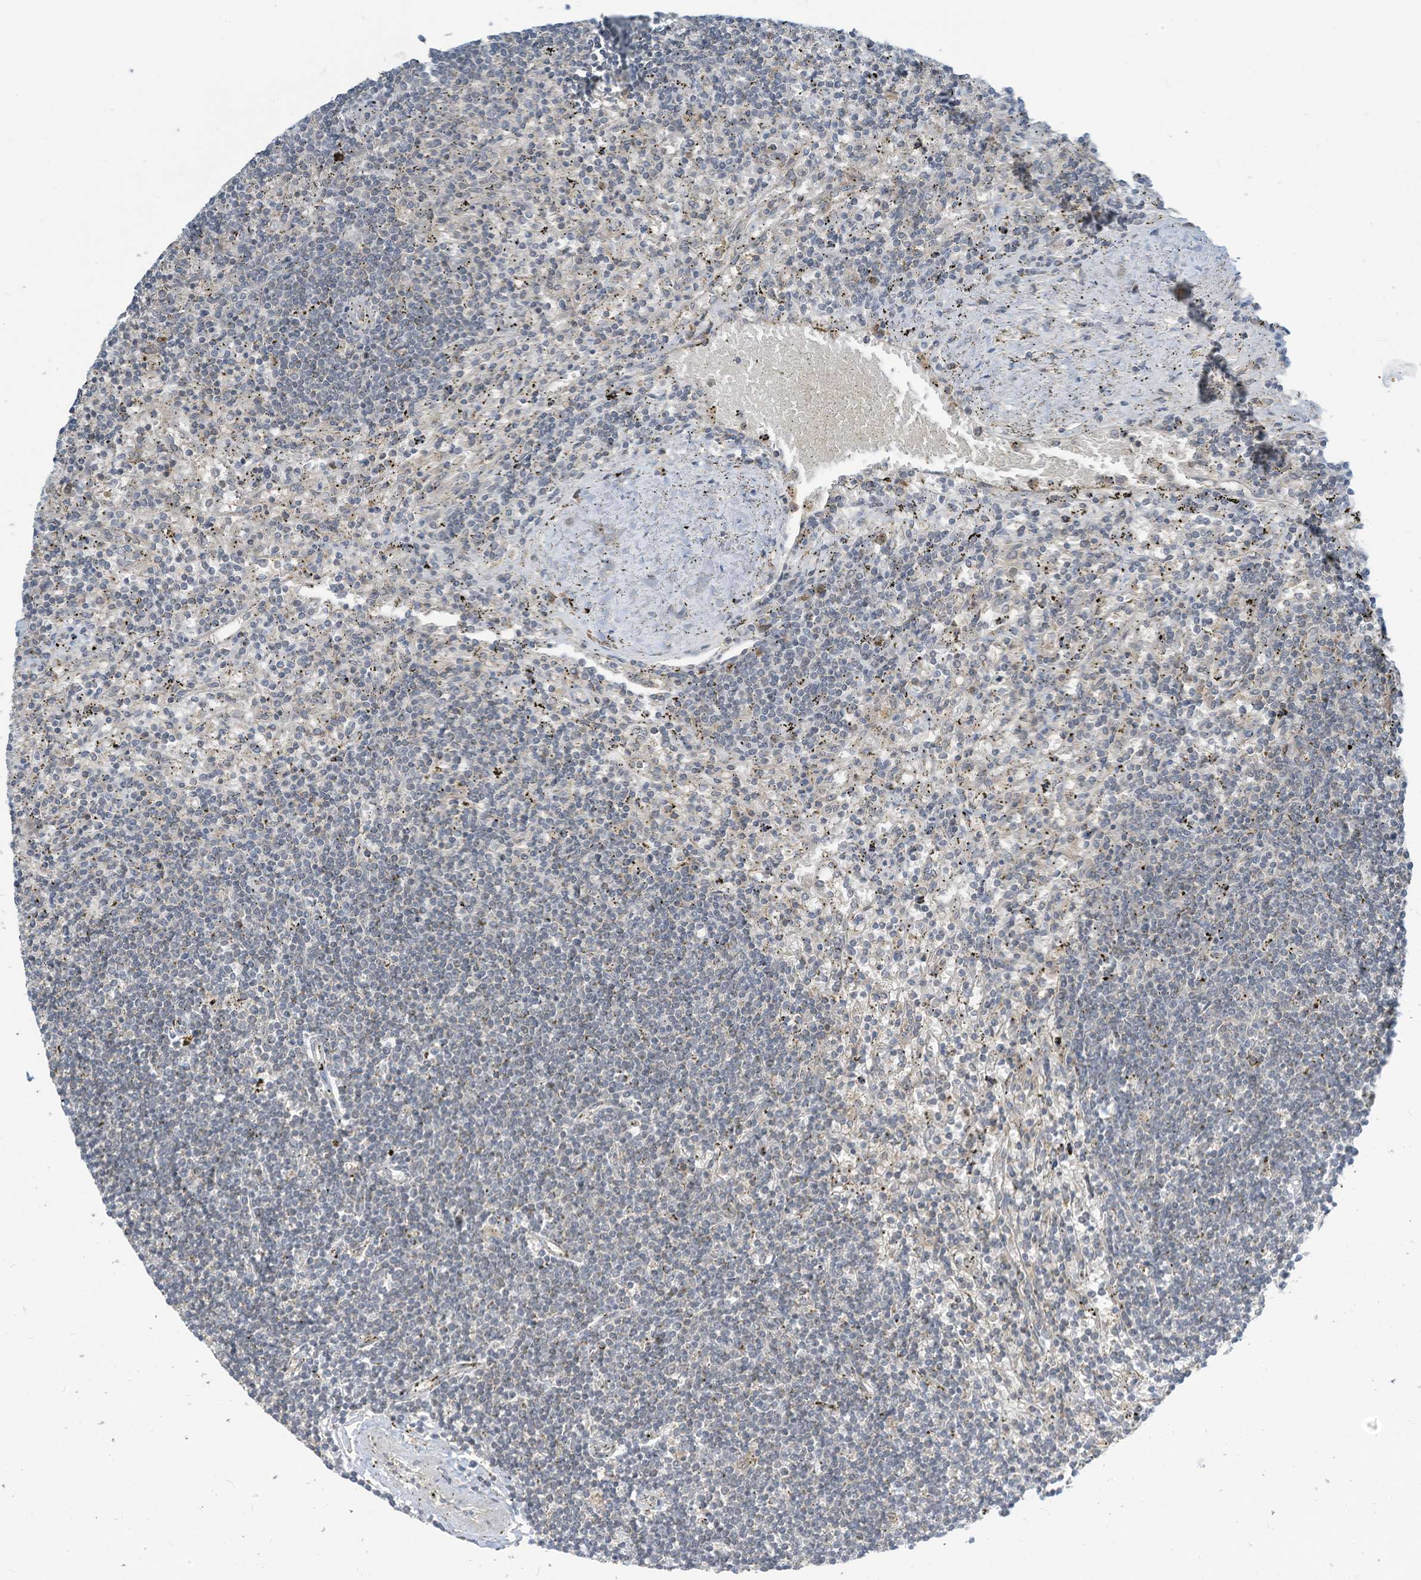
{"staining": {"intensity": "negative", "quantity": "none", "location": "none"}, "tissue": "lymphoma", "cell_type": "Tumor cells", "image_type": "cancer", "snomed": [{"axis": "morphology", "description": "Malignant lymphoma, non-Hodgkin's type, Low grade"}, {"axis": "topography", "description": "Spleen"}], "caption": "High magnification brightfield microscopy of low-grade malignant lymphoma, non-Hodgkin's type stained with DAB (brown) and counterstained with hematoxylin (blue): tumor cells show no significant positivity. (Brightfield microscopy of DAB IHC at high magnification).", "gene": "PARVG", "patient": {"sex": "male", "age": 76}}